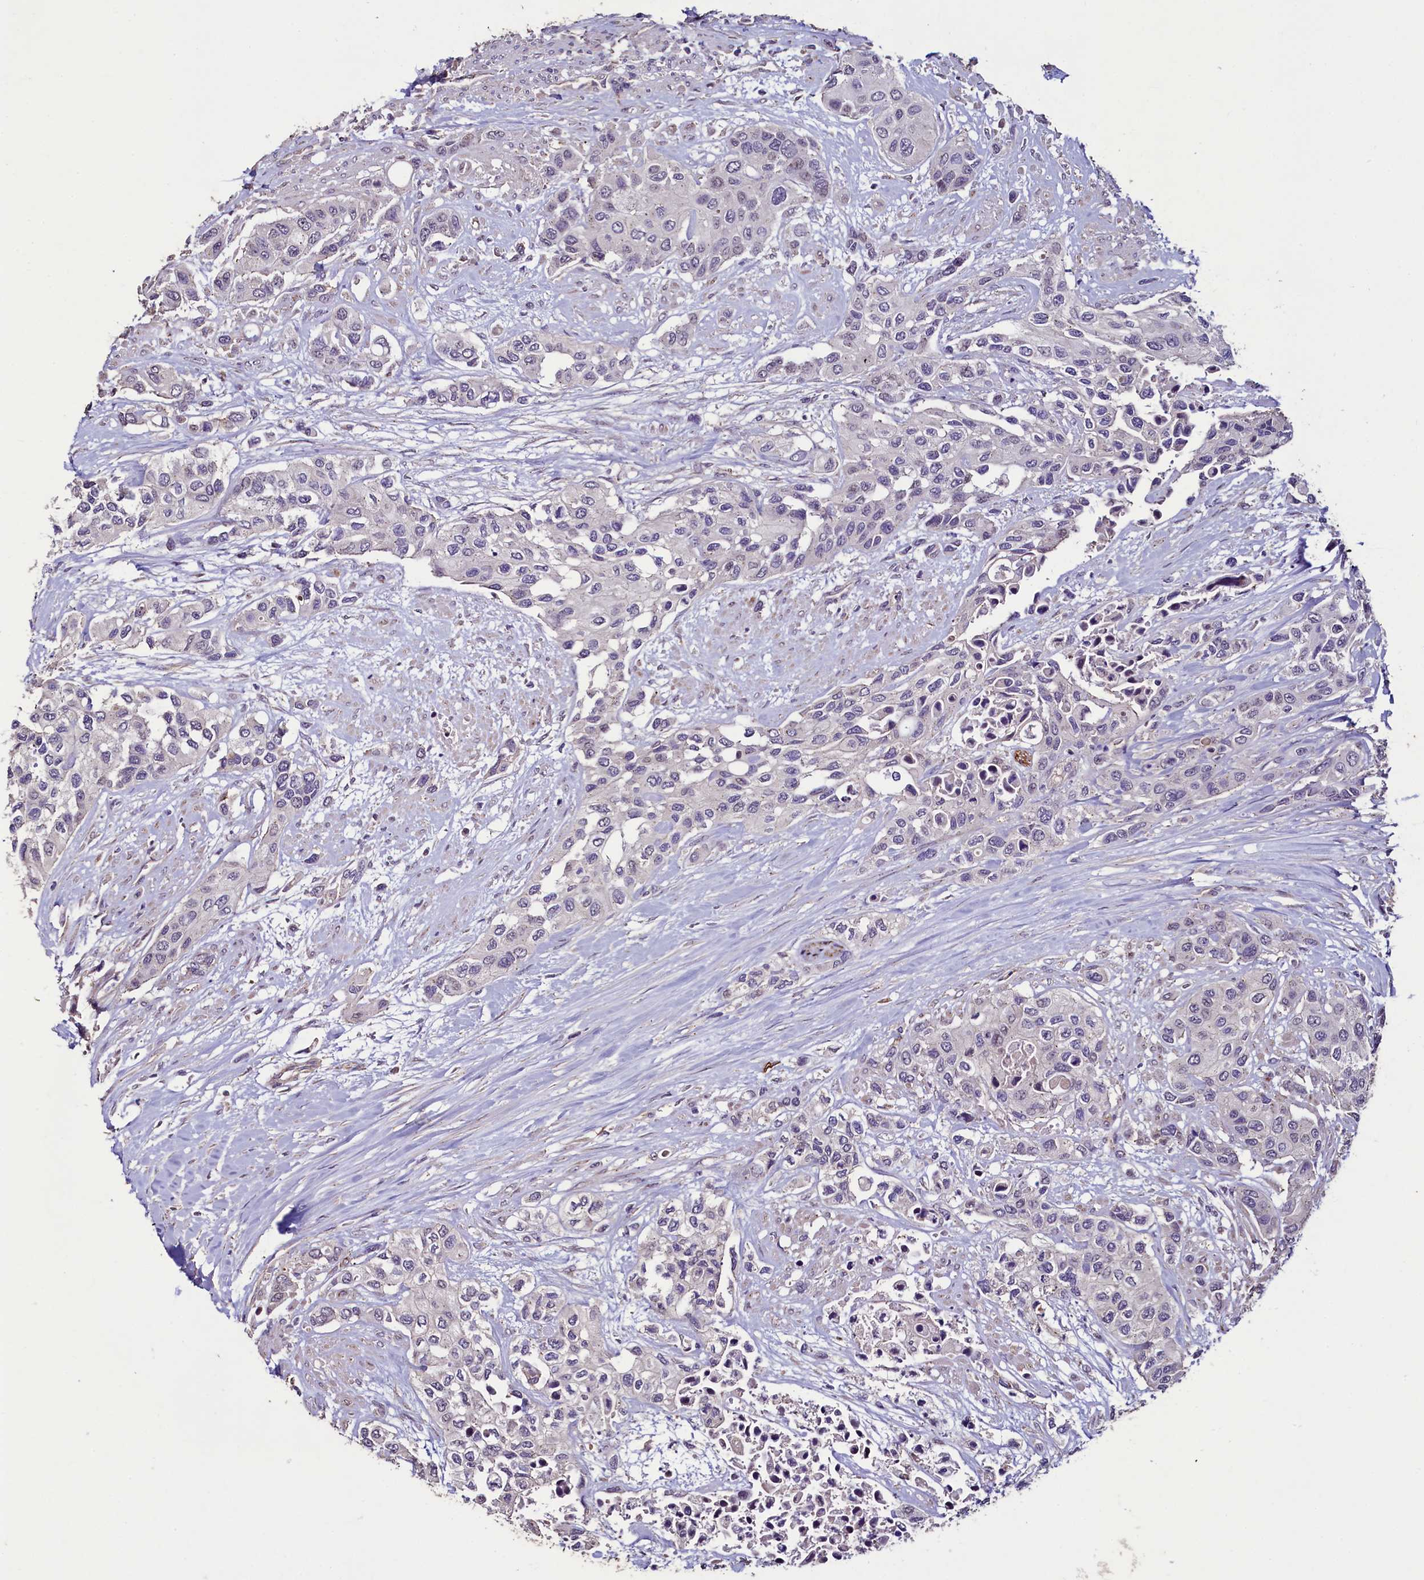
{"staining": {"intensity": "negative", "quantity": "none", "location": "none"}, "tissue": "urothelial cancer", "cell_type": "Tumor cells", "image_type": "cancer", "snomed": [{"axis": "morphology", "description": "Normal tissue, NOS"}, {"axis": "morphology", "description": "Urothelial carcinoma, High grade"}, {"axis": "topography", "description": "Vascular tissue"}, {"axis": "topography", "description": "Urinary bladder"}], "caption": "IHC of human urothelial cancer shows no staining in tumor cells. (DAB (3,3'-diaminobenzidine) IHC visualized using brightfield microscopy, high magnification).", "gene": "PALM", "patient": {"sex": "female", "age": 56}}